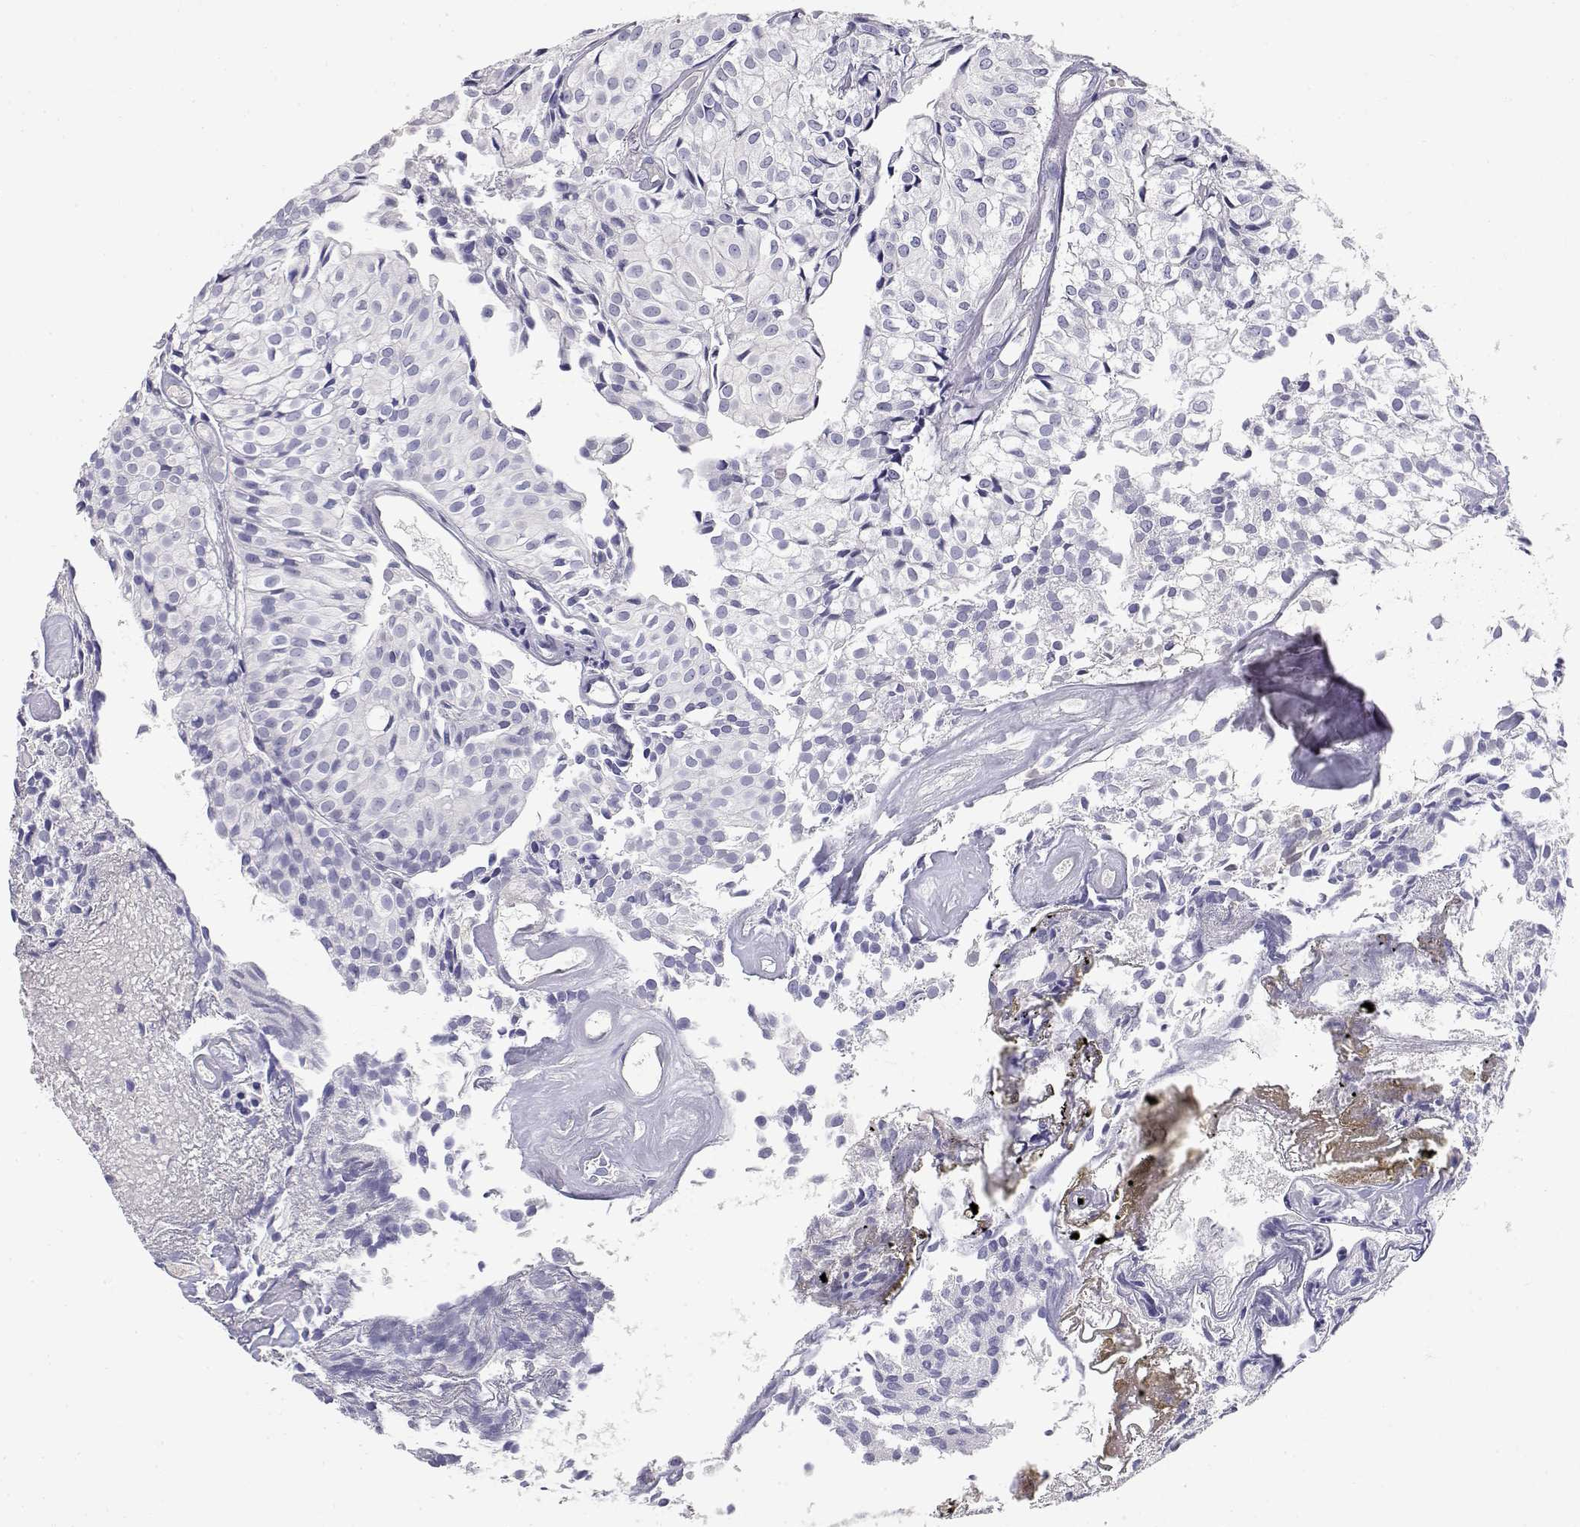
{"staining": {"intensity": "negative", "quantity": "none", "location": "none"}, "tissue": "urothelial cancer", "cell_type": "Tumor cells", "image_type": "cancer", "snomed": [{"axis": "morphology", "description": "Urothelial carcinoma, Low grade"}, {"axis": "topography", "description": "Urinary bladder"}], "caption": "A high-resolution image shows immunohistochemistry staining of urothelial cancer, which shows no significant staining in tumor cells.", "gene": "ADA", "patient": {"sex": "male", "age": 89}}